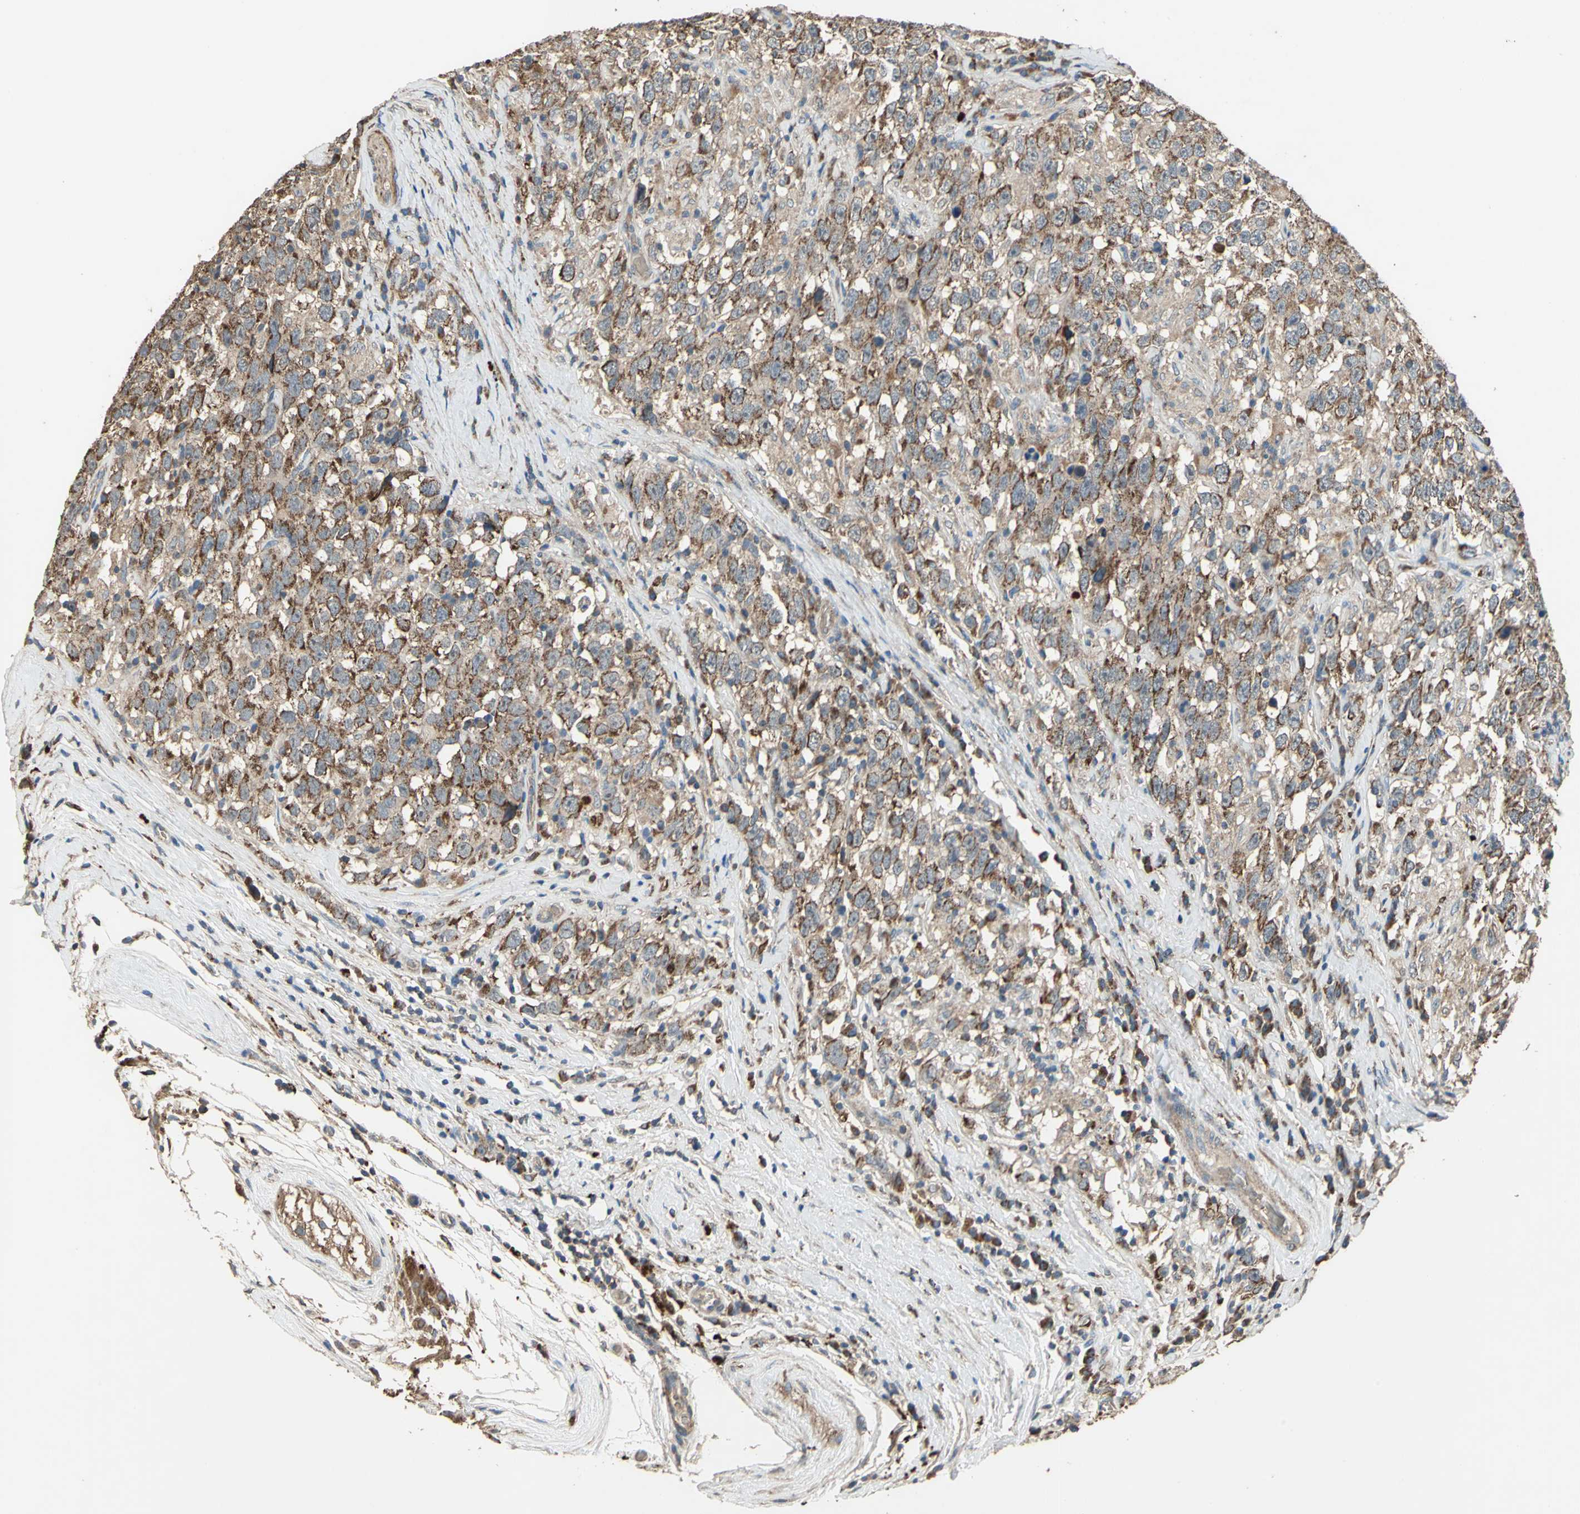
{"staining": {"intensity": "strong", "quantity": ">75%", "location": "cytoplasmic/membranous"}, "tissue": "testis cancer", "cell_type": "Tumor cells", "image_type": "cancer", "snomed": [{"axis": "morphology", "description": "Seminoma, NOS"}, {"axis": "topography", "description": "Testis"}], "caption": "Immunohistochemical staining of human testis cancer exhibits strong cytoplasmic/membranous protein staining in approximately >75% of tumor cells.", "gene": "POLRMT", "patient": {"sex": "male", "age": 41}}